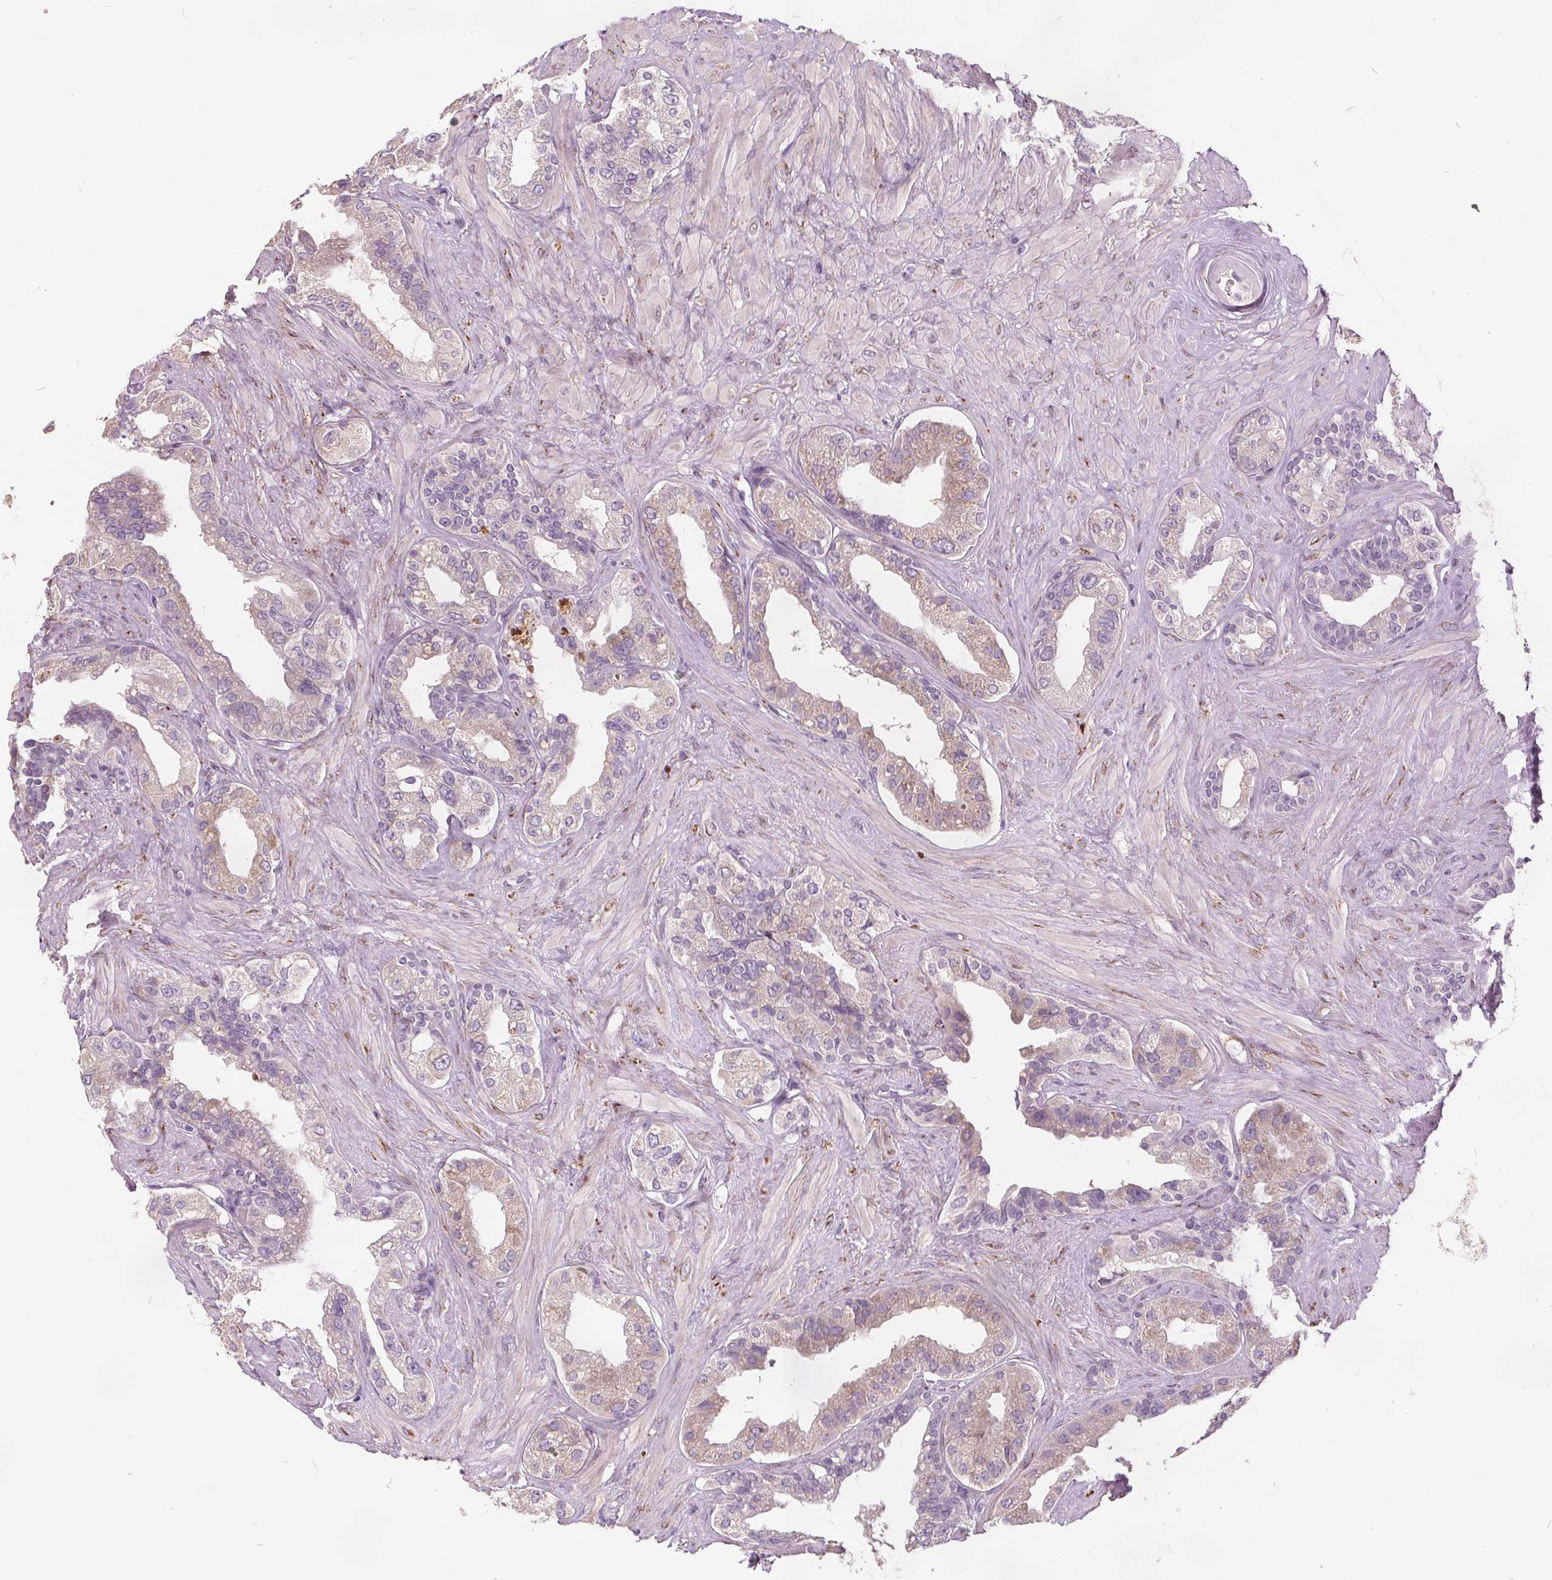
{"staining": {"intensity": "negative", "quantity": "none", "location": "none"}, "tissue": "seminal vesicle", "cell_type": "Glandular cells", "image_type": "normal", "snomed": [{"axis": "morphology", "description": "Normal tissue, NOS"}, {"axis": "topography", "description": "Seminal veicle"}, {"axis": "topography", "description": "Peripheral nerve tissue"}], "caption": "This is an immunohistochemistry photomicrograph of normal seminal vesicle. There is no positivity in glandular cells.", "gene": "ACOX2", "patient": {"sex": "male", "age": 76}}